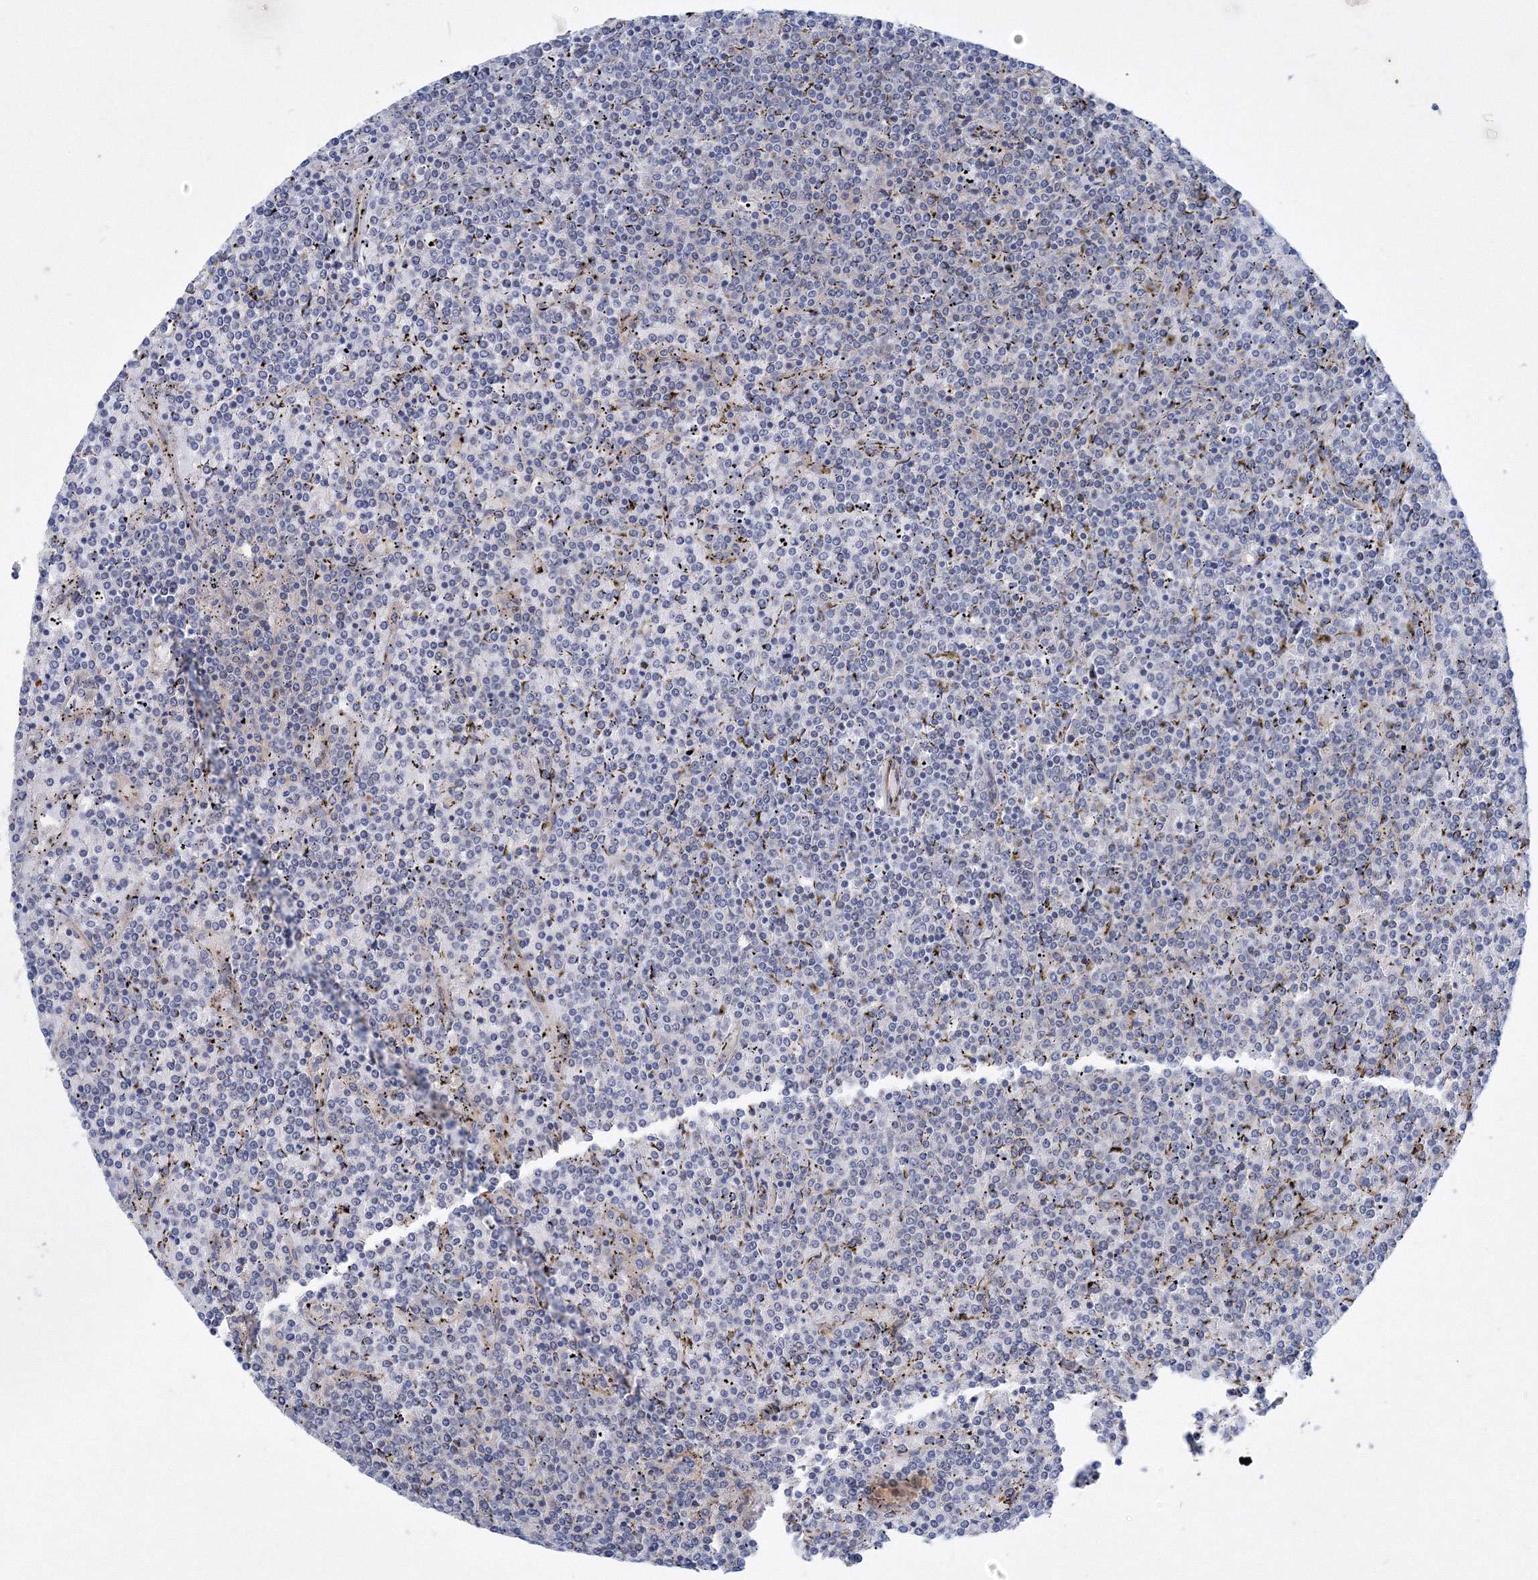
{"staining": {"intensity": "negative", "quantity": "none", "location": "none"}, "tissue": "lymphoma", "cell_type": "Tumor cells", "image_type": "cancer", "snomed": [{"axis": "morphology", "description": "Malignant lymphoma, non-Hodgkin's type, Low grade"}, {"axis": "topography", "description": "Spleen"}], "caption": "Immunohistochemistry photomicrograph of neoplastic tissue: human malignant lymphoma, non-Hodgkin's type (low-grade) stained with DAB (3,3'-diaminobenzidine) demonstrates no significant protein expression in tumor cells.", "gene": "TANC1", "patient": {"sex": "female", "age": 19}}